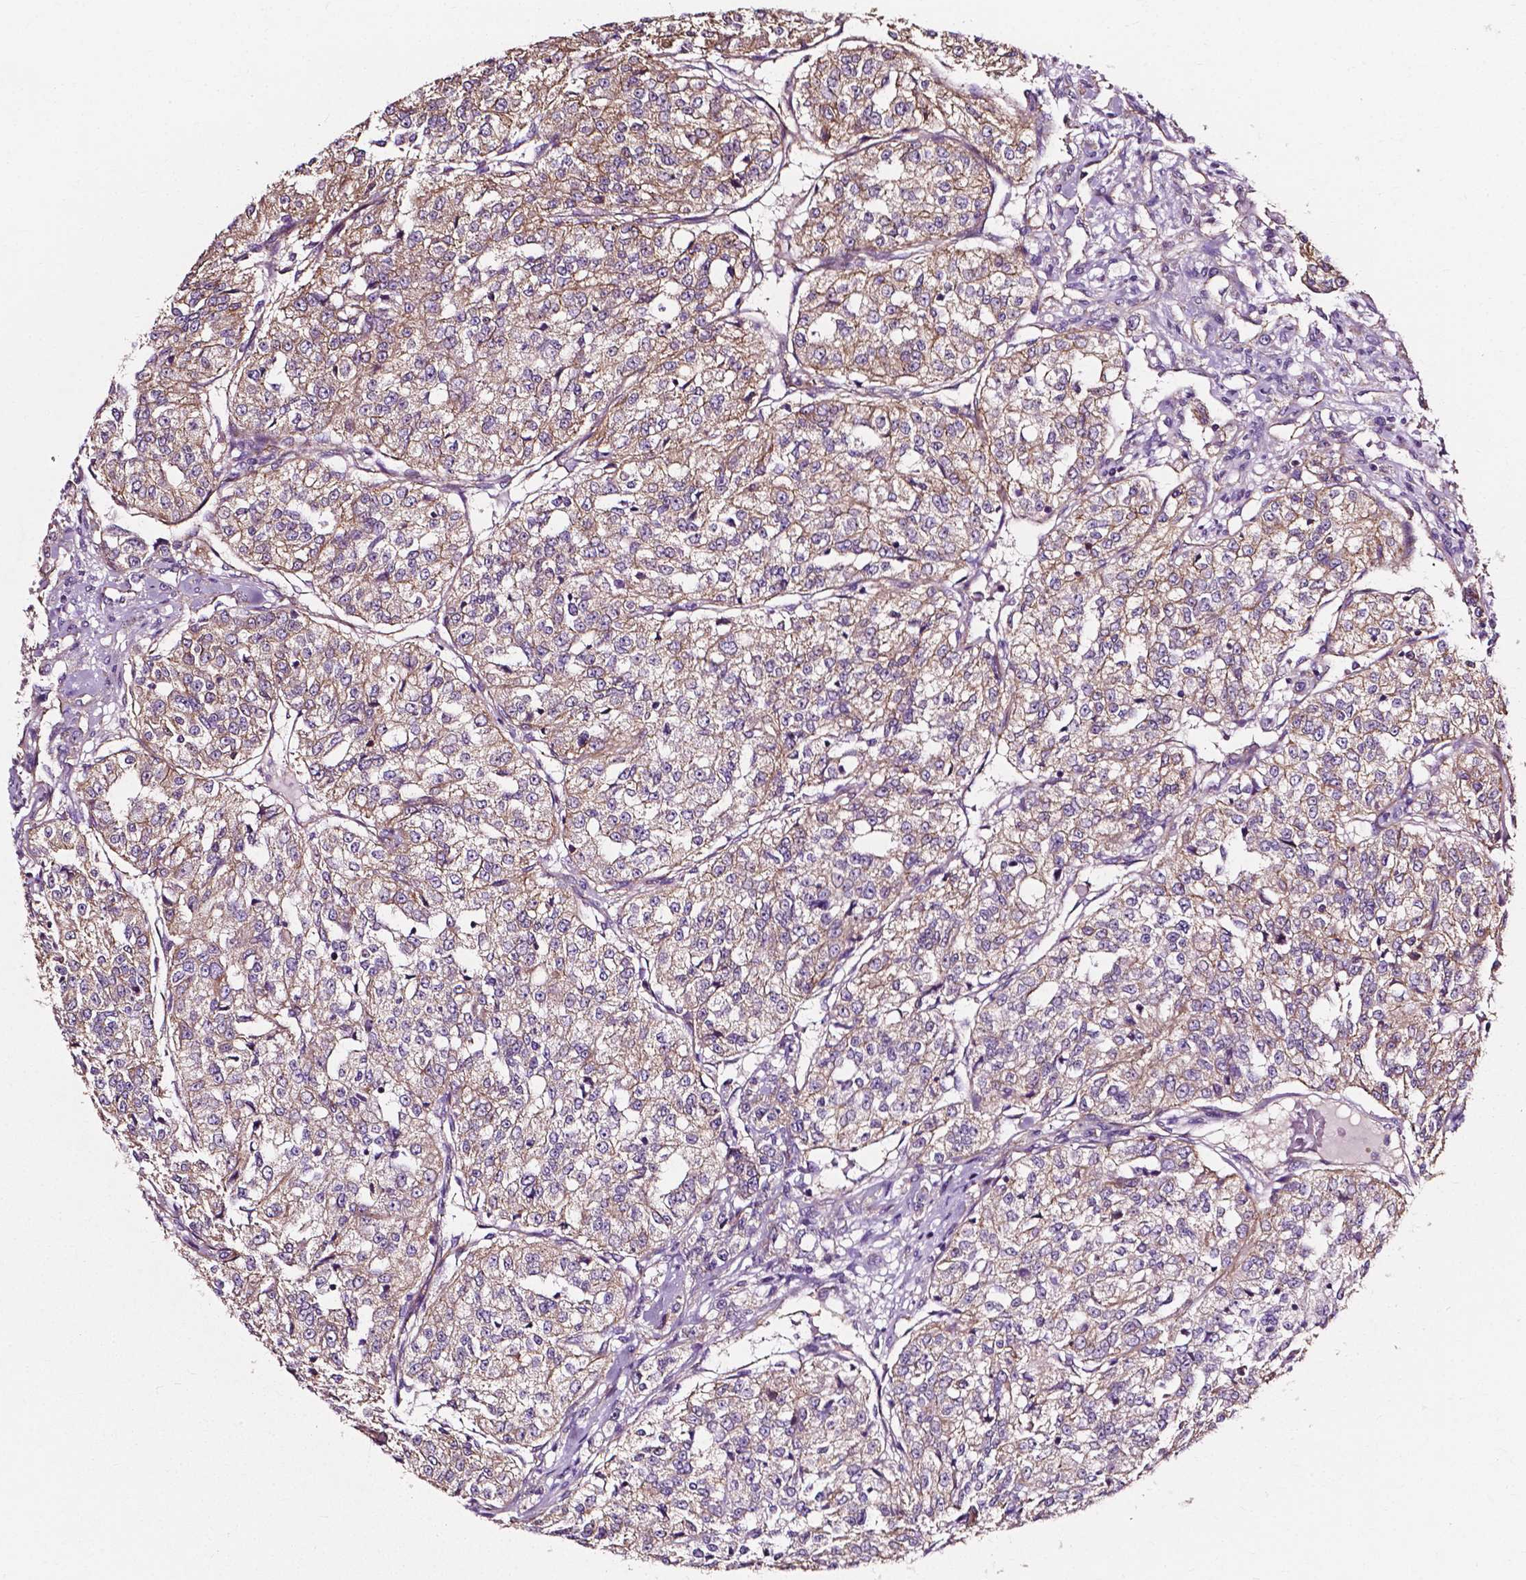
{"staining": {"intensity": "weak", "quantity": ">75%", "location": "cytoplasmic/membranous"}, "tissue": "renal cancer", "cell_type": "Tumor cells", "image_type": "cancer", "snomed": [{"axis": "morphology", "description": "Adenocarcinoma, NOS"}, {"axis": "topography", "description": "Kidney"}], "caption": "A brown stain highlights weak cytoplasmic/membranous positivity of a protein in renal cancer tumor cells. The protein is stained brown, and the nuclei are stained in blue (DAB (3,3'-diaminobenzidine) IHC with brightfield microscopy, high magnification).", "gene": "ATG16L1", "patient": {"sex": "female", "age": 63}}